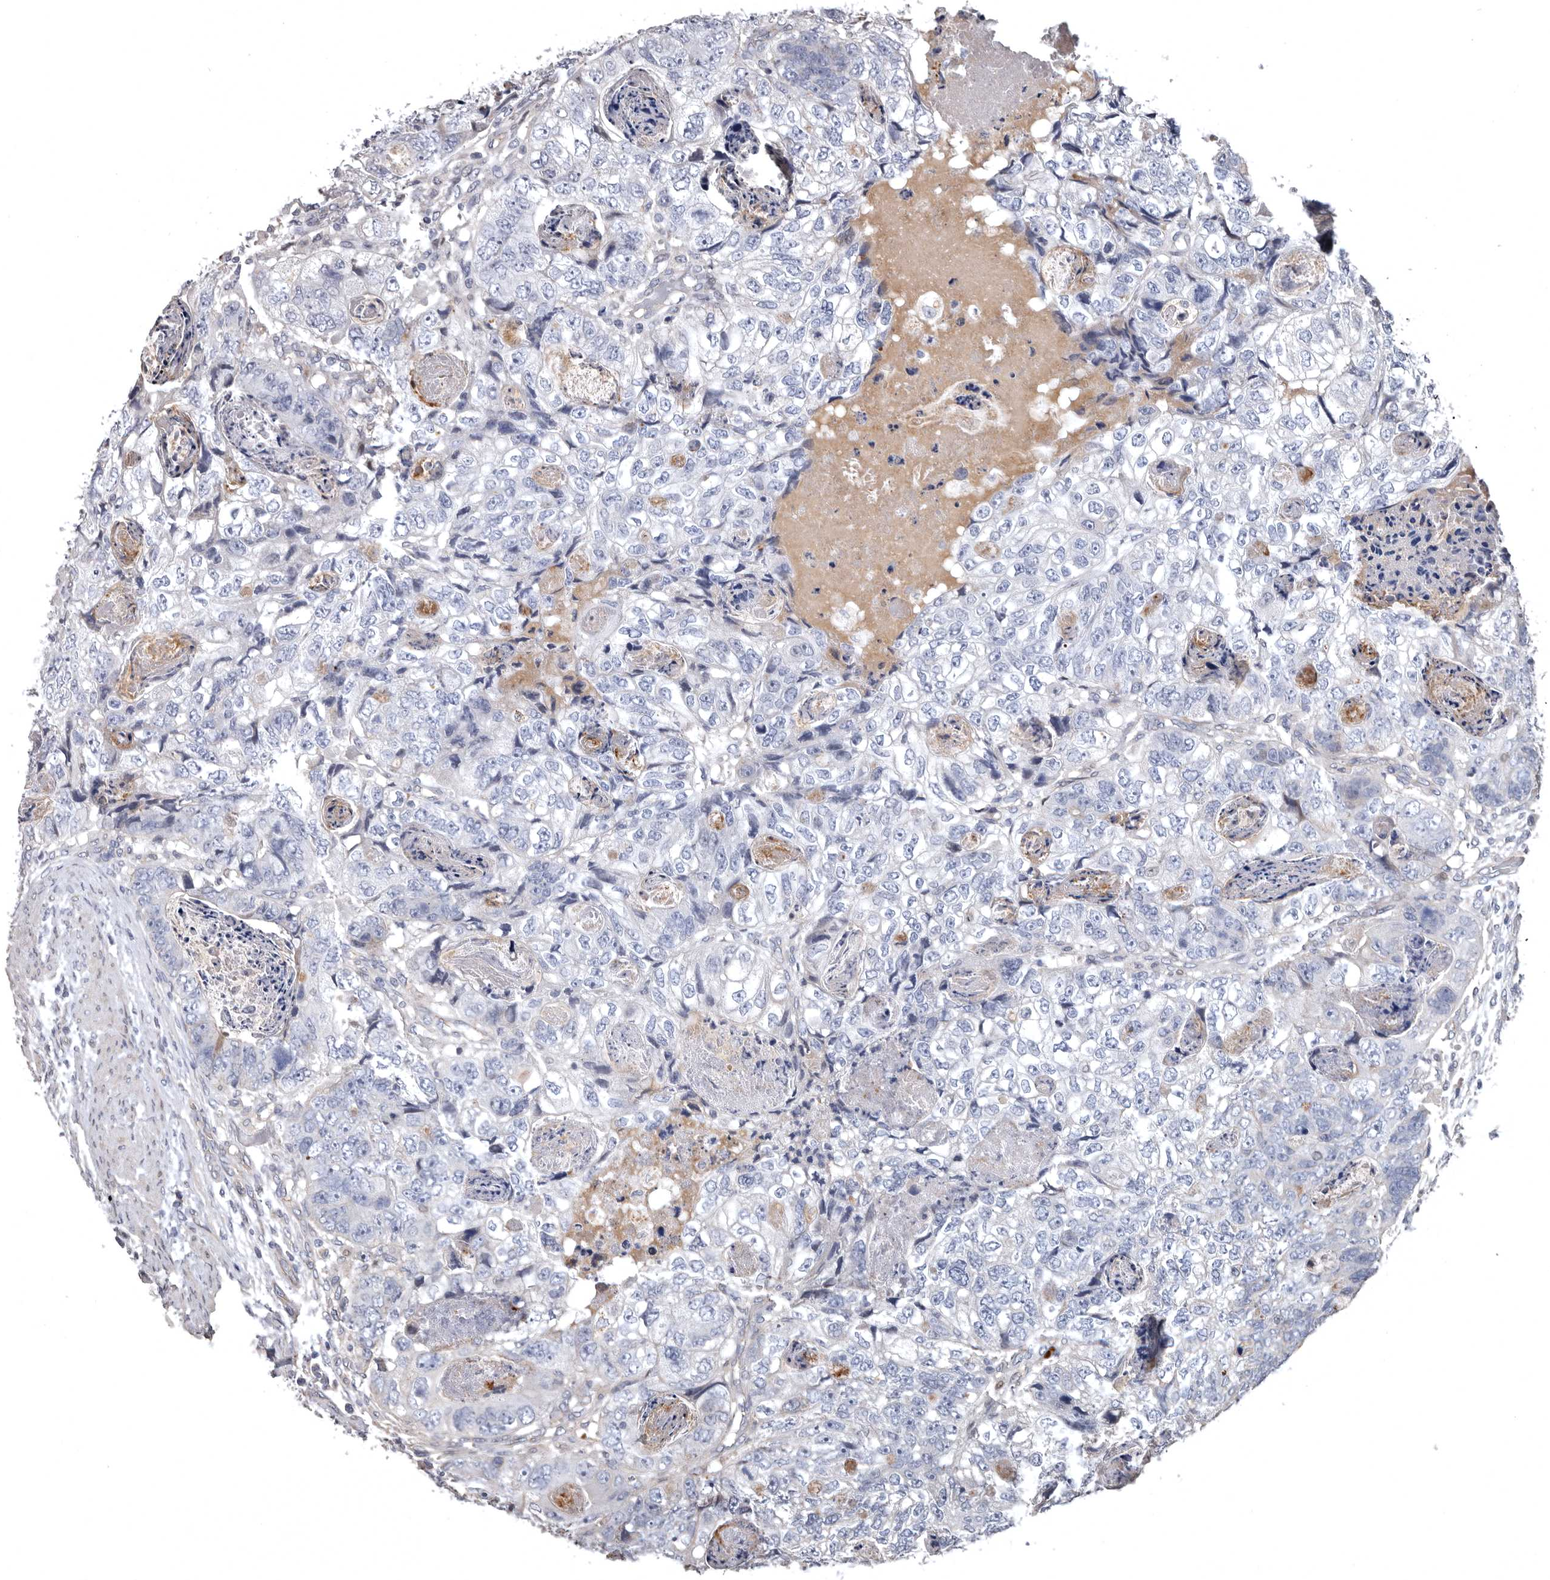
{"staining": {"intensity": "negative", "quantity": "none", "location": "none"}, "tissue": "colorectal cancer", "cell_type": "Tumor cells", "image_type": "cancer", "snomed": [{"axis": "morphology", "description": "Adenocarcinoma, NOS"}, {"axis": "topography", "description": "Rectum"}], "caption": "The micrograph exhibits no staining of tumor cells in colorectal adenocarcinoma.", "gene": "RNF217", "patient": {"sex": "male", "age": 59}}